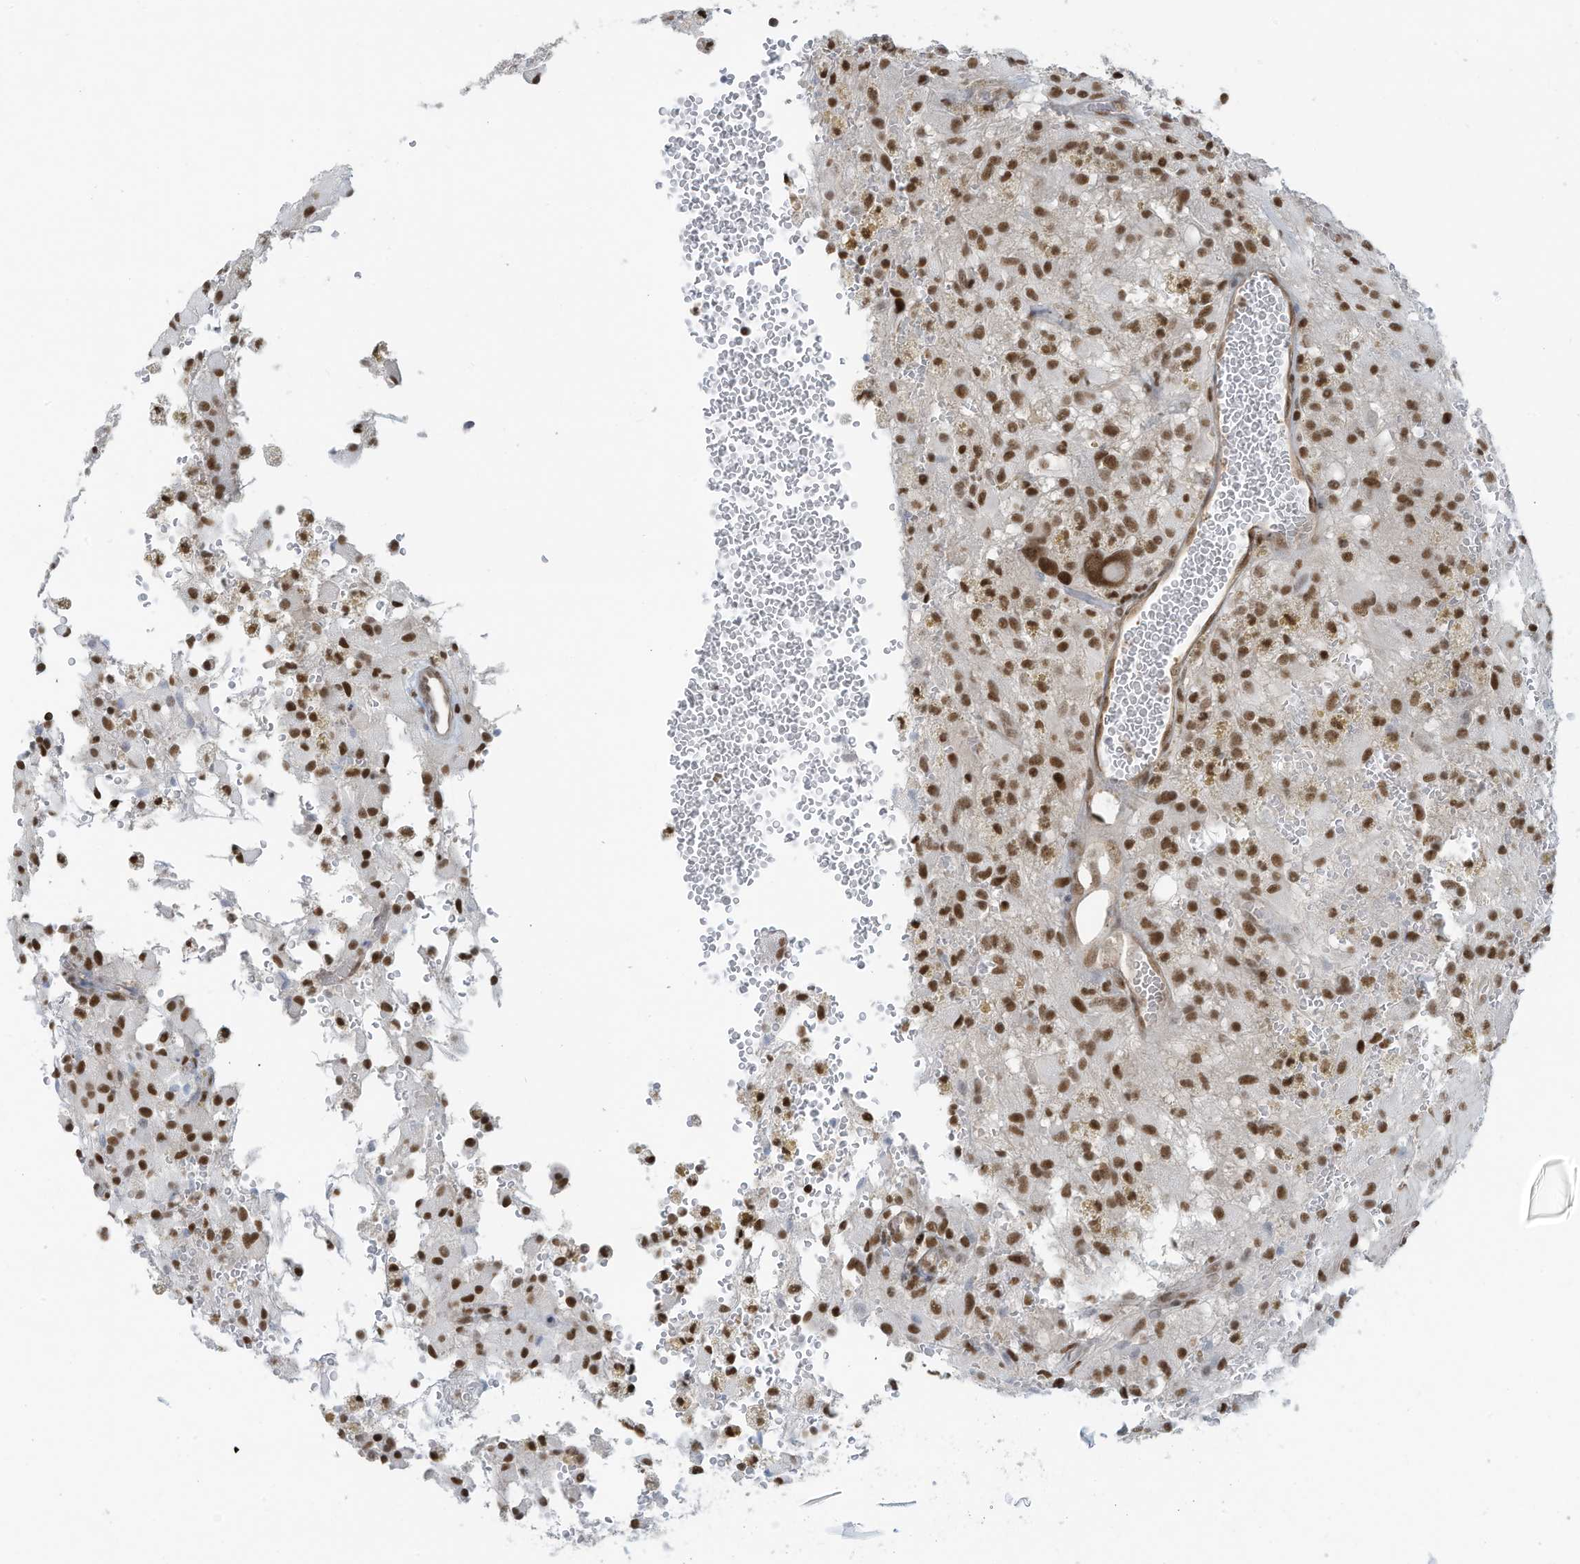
{"staining": {"intensity": "strong", "quantity": ">75%", "location": "nuclear"}, "tissue": "glioma", "cell_type": "Tumor cells", "image_type": "cancer", "snomed": [{"axis": "morphology", "description": "Glioma, malignant, High grade"}, {"axis": "topography", "description": "Brain"}], "caption": "Immunohistochemical staining of human glioma exhibits high levels of strong nuclear positivity in approximately >75% of tumor cells.", "gene": "DBR1", "patient": {"sex": "female", "age": 59}}